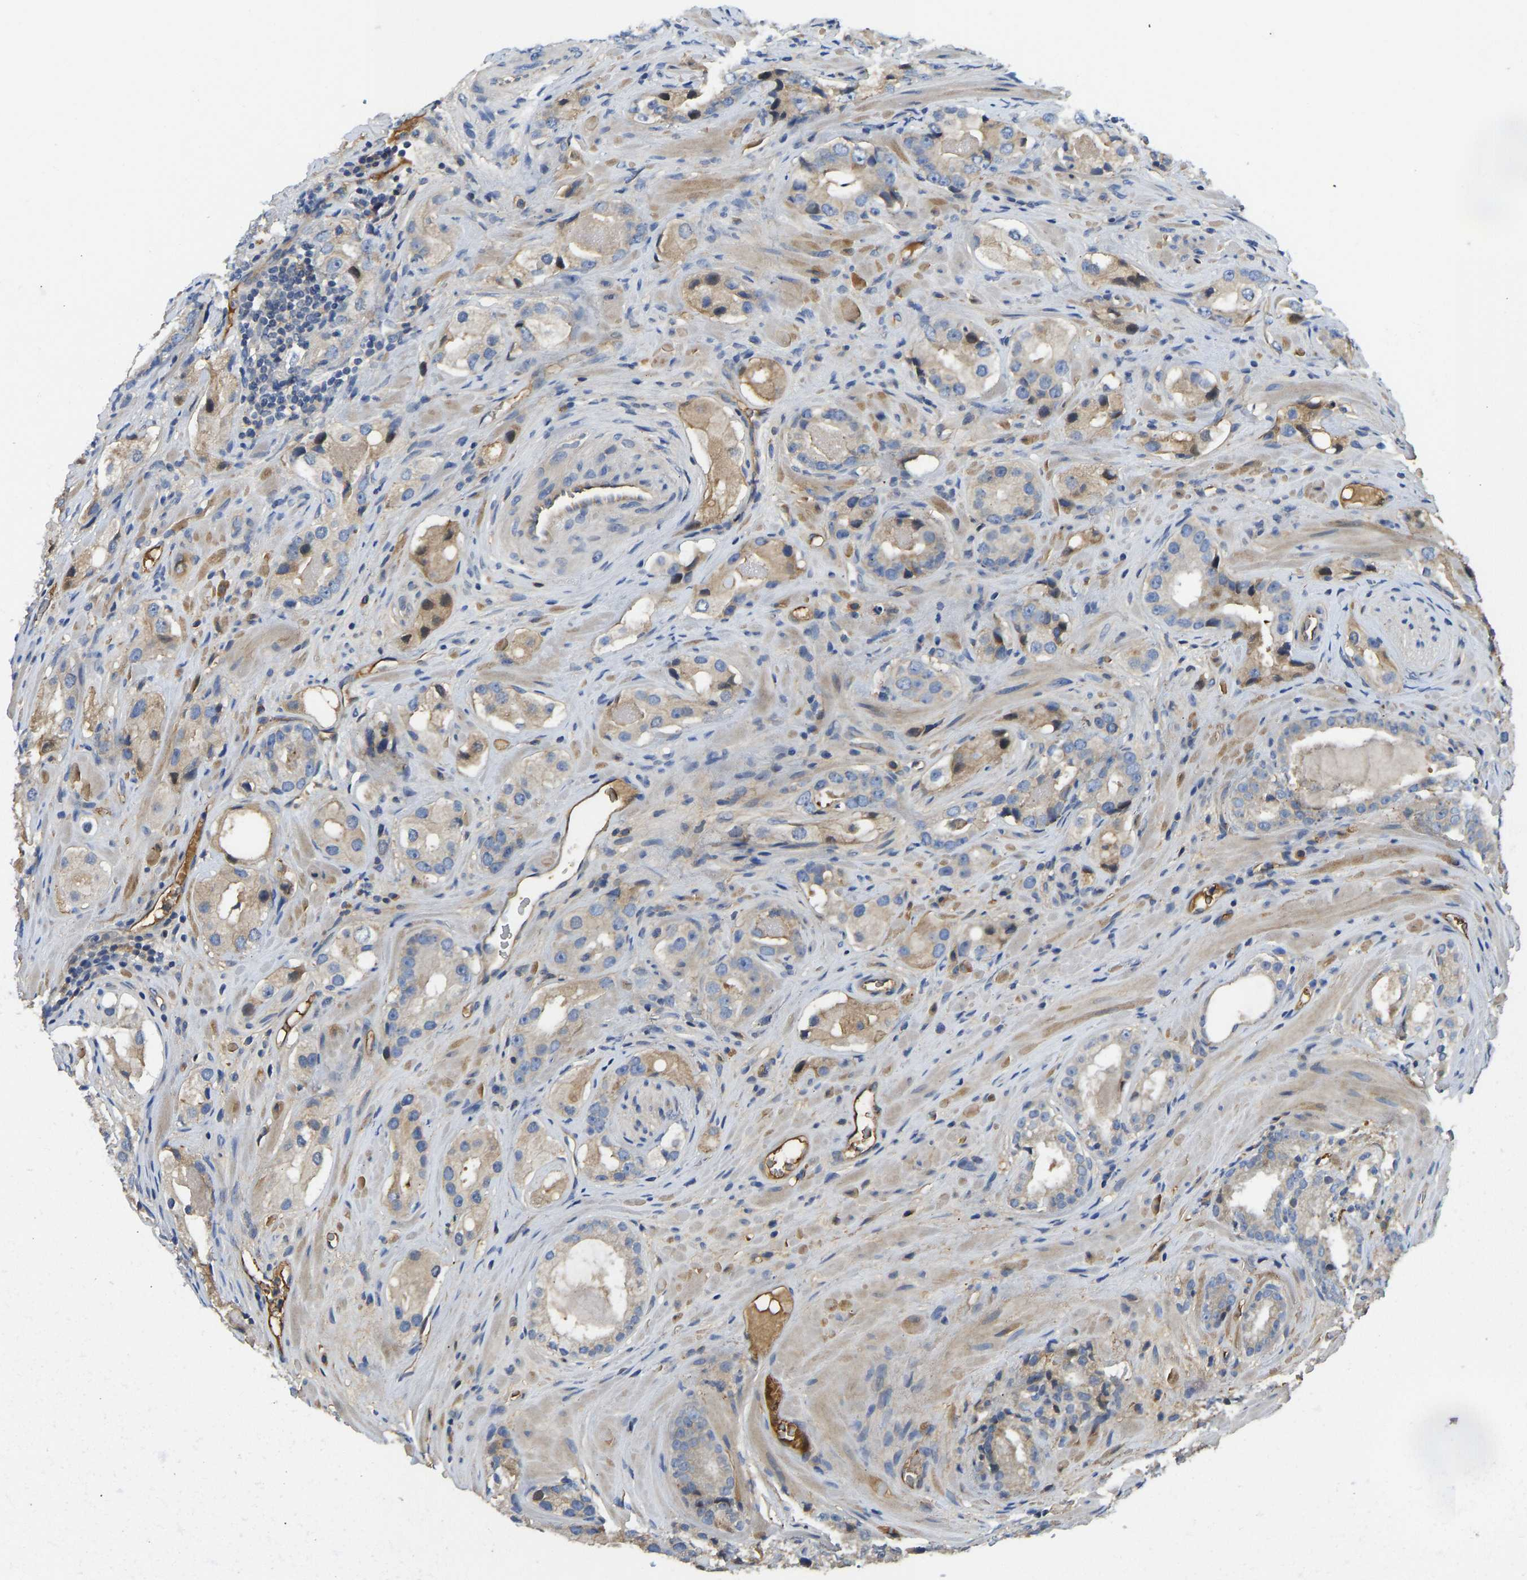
{"staining": {"intensity": "weak", "quantity": ">75%", "location": "cytoplasmic/membranous"}, "tissue": "prostate cancer", "cell_type": "Tumor cells", "image_type": "cancer", "snomed": [{"axis": "morphology", "description": "Adenocarcinoma, High grade"}, {"axis": "topography", "description": "Prostate"}], "caption": "There is low levels of weak cytoplasmic/membranous positivity in tumor cells of prostate cancer (adenocarcinoma (high-grade)), as demonstrated by immunohistochemical staining (brown color).", "gene": "VCPKMT", "patient": {"sex": "male", "age": 63}}